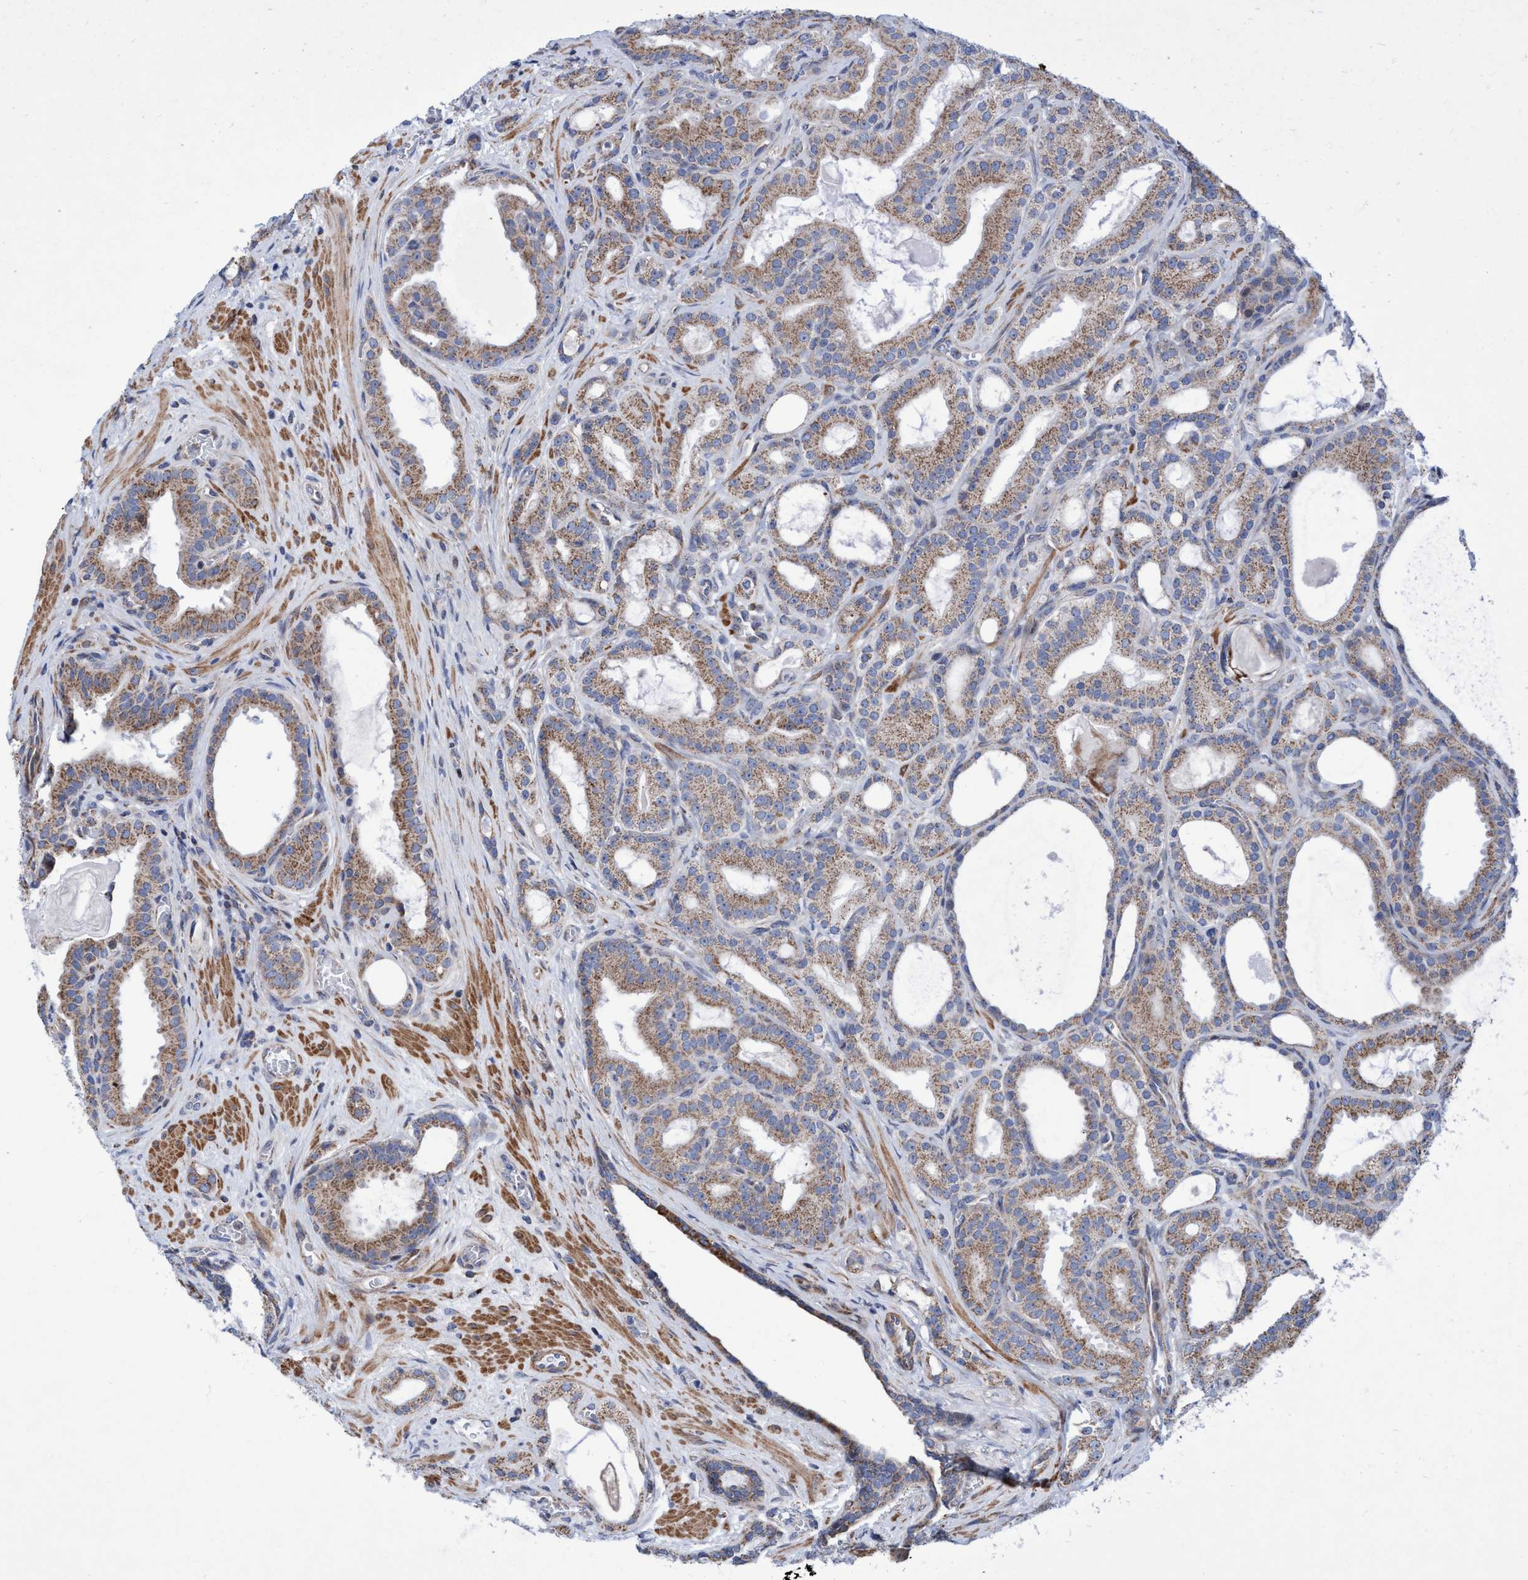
{"staining": {"intensity": "moderate", "quantity": ">75%", "location": "cytoplasmic/membranous"}, "tissue": "prostate cancer", "cell_type": "Tumor cells", "image_type": "cancer", "snomed": [{"axis": "morphology", "description": "Adenocarcinoma, High grade"}, {"axis": "topography", "description": "Prostate"}], "caption": "Protein staining of high-grade adenocarcinoma (prostate) tissue reveals moderate cytoplasmic/membranous positivity in about >75% of tumor cells.", "gene": "POLR1F", "patient": {"sex": "male", "age": 60}}